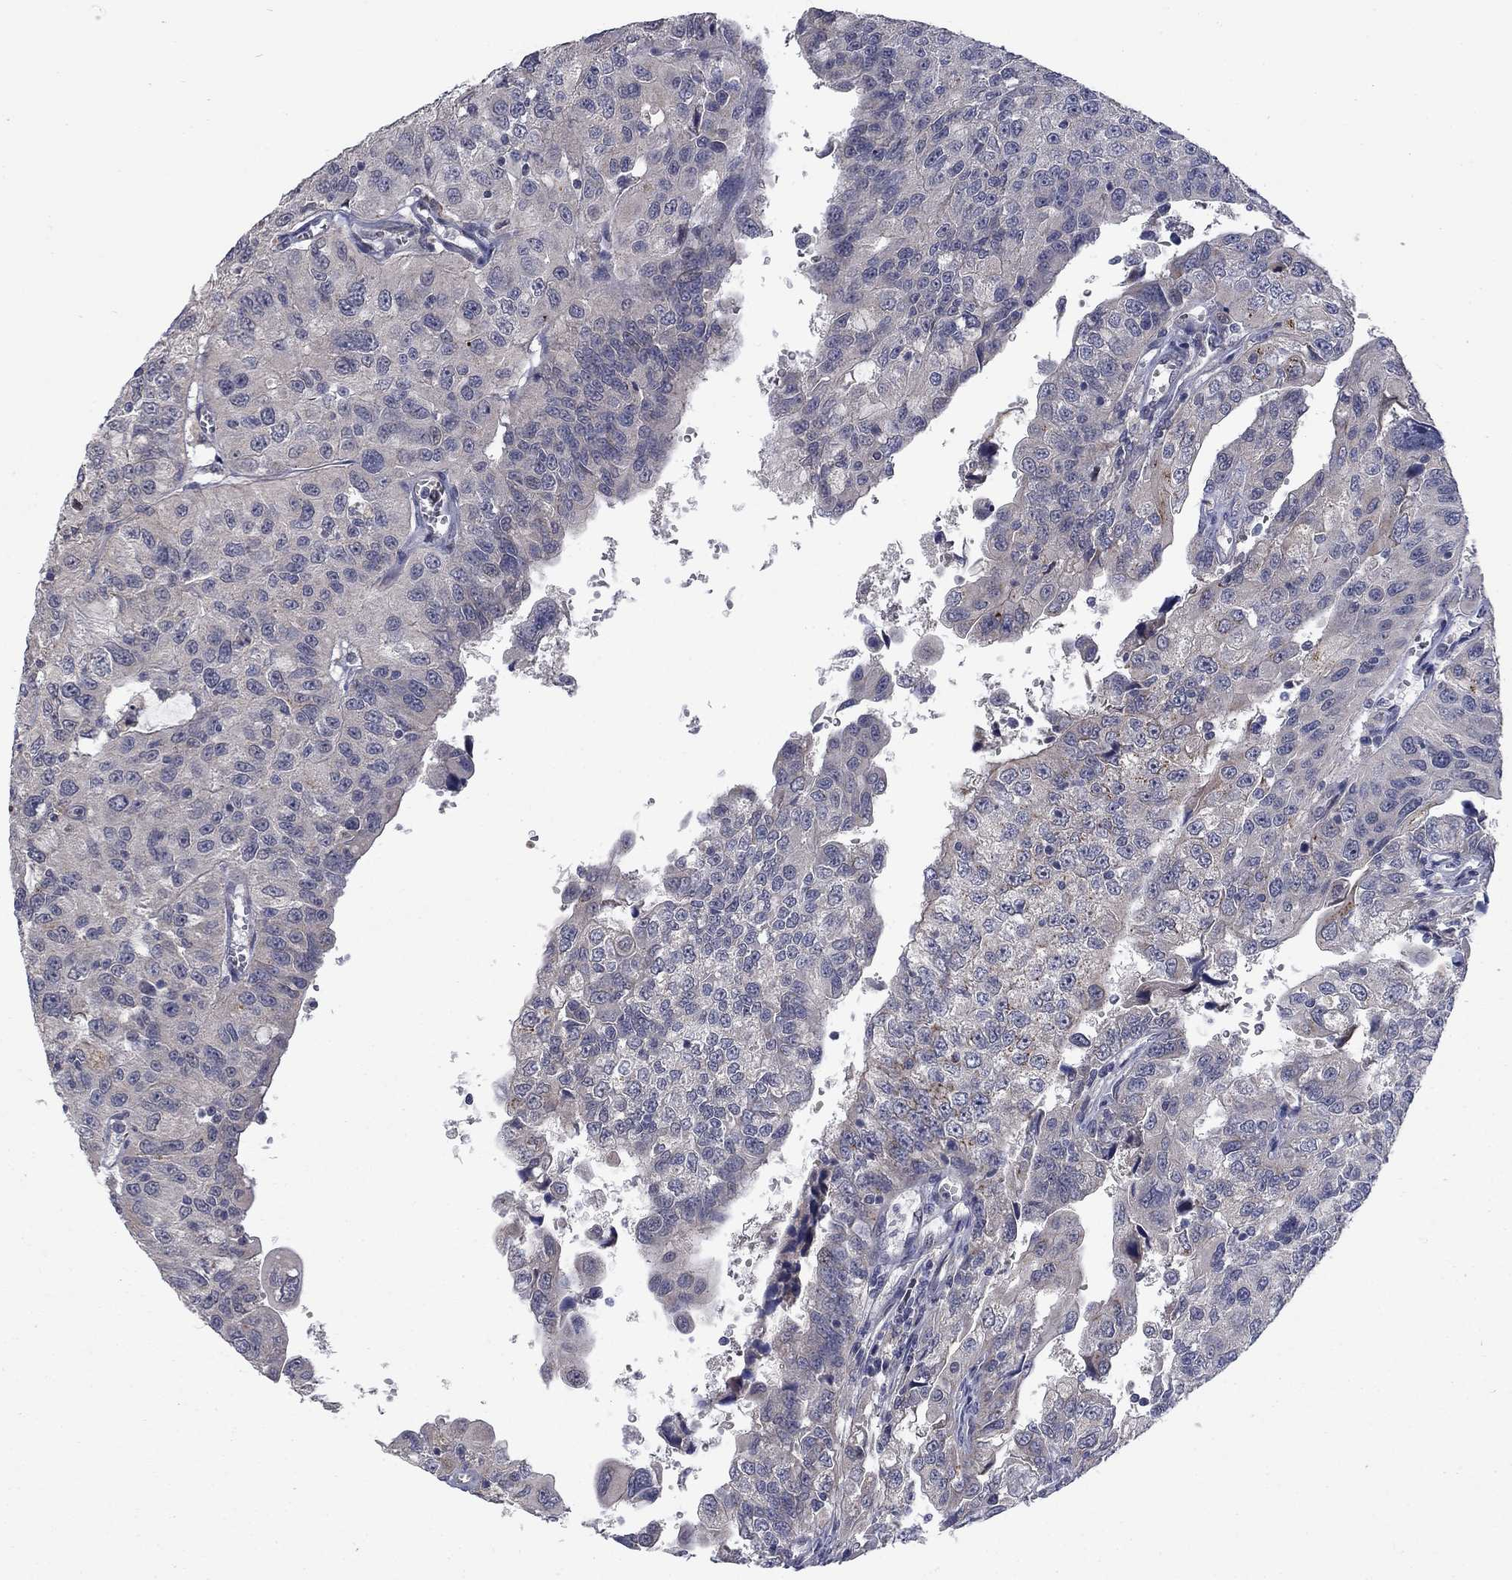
{"staining": {"intensity": "negative", "quantity": "none", "location": "none"}, "tissue": "urothelial cancer", "cell_type": "Tumor cells", "image_type": "cancer", "snomed": [{"axis": "morphology", "description": "Urothelial carcinoma, NOS"}, {"axis": "morphology", "description": "Urothelial carcinoma, High grade"}, {"axis": "topography", "description": "Urinary bladder"}], "caption": "Tumor cells show no significant protein staining in urothelial carcinoma (high-grade).", "gene": "FAM3B", "patient": {"sex": "female", "age": 73}}